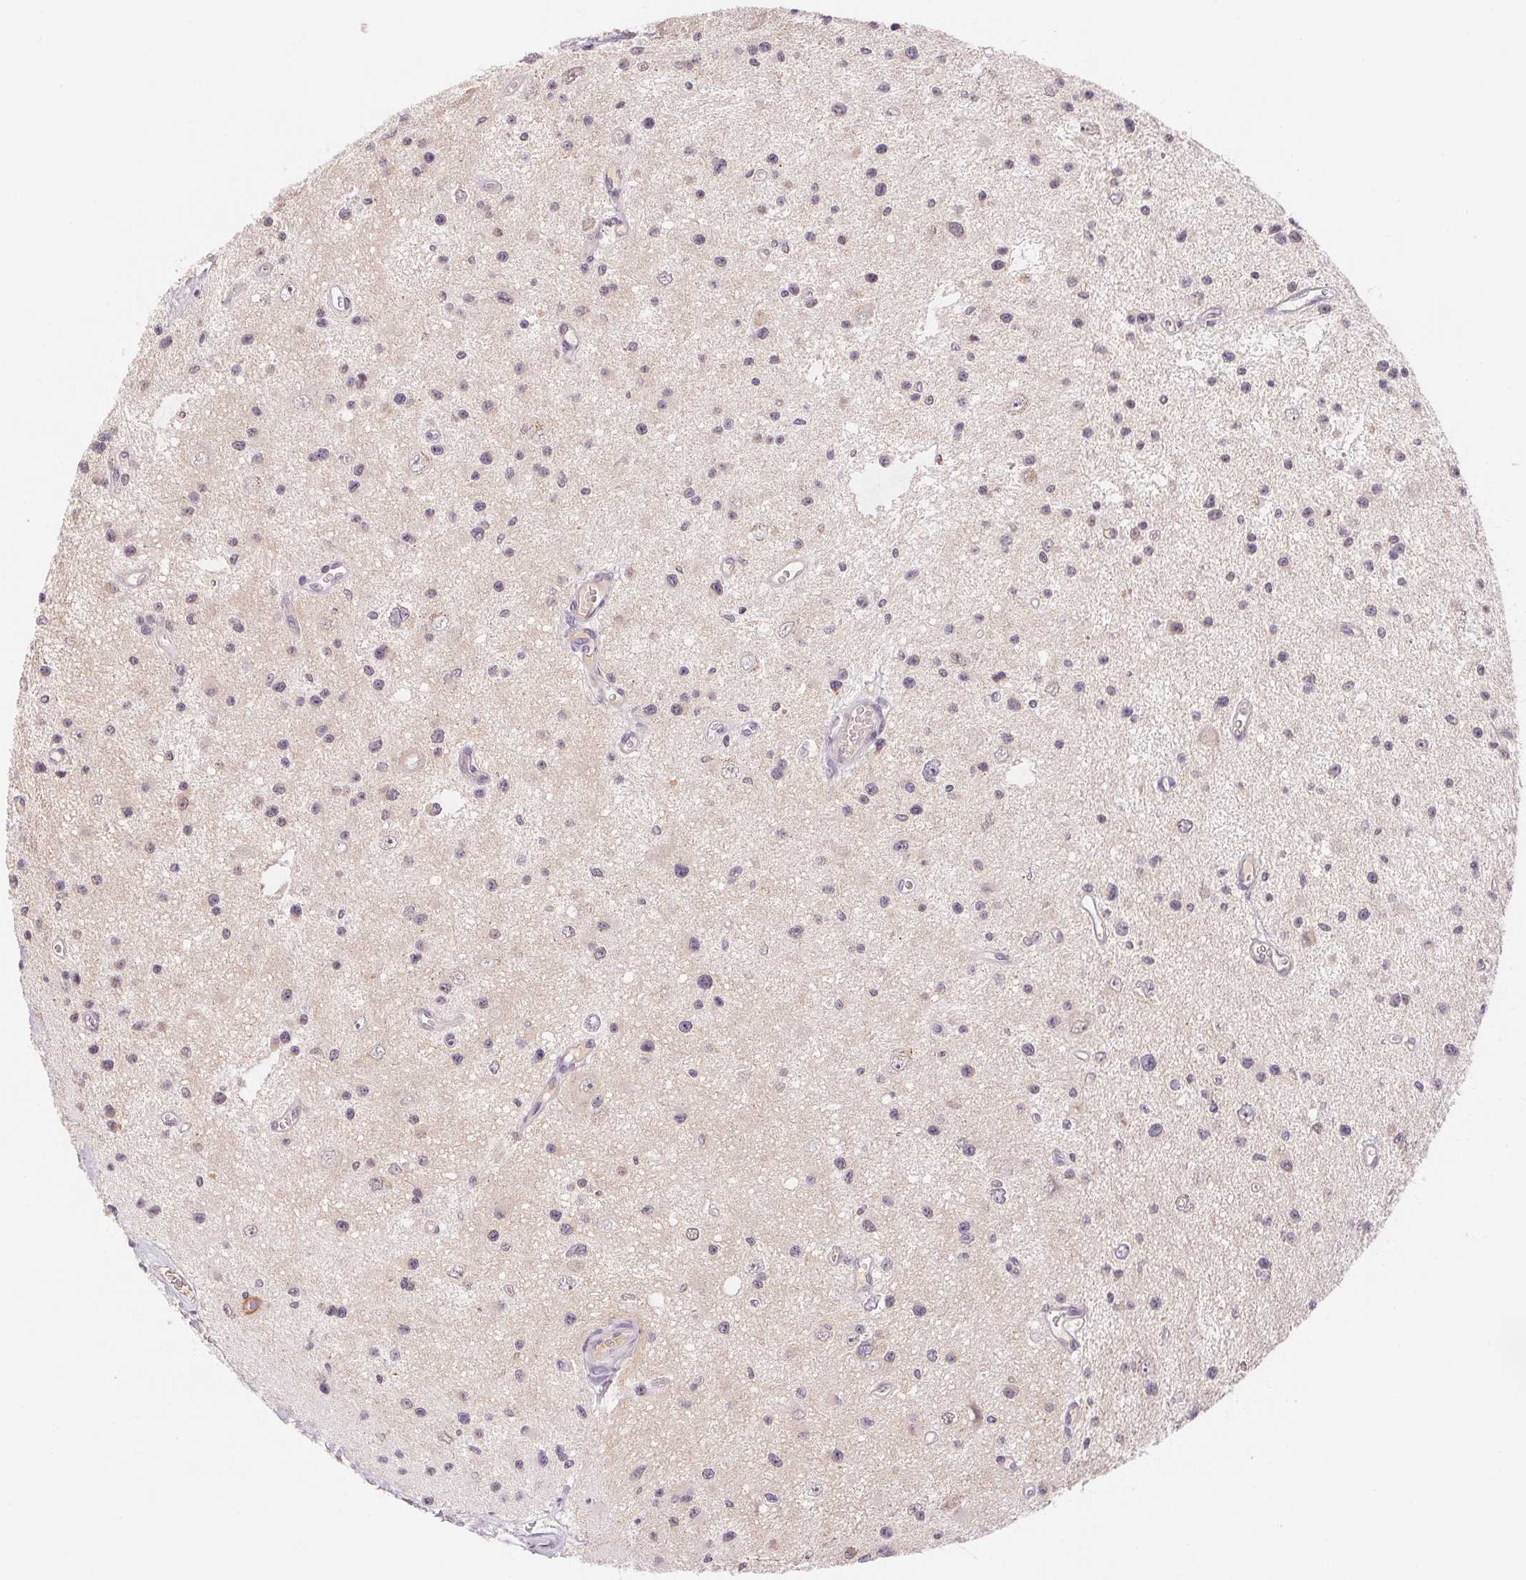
{"staining": {"intensity": "weak", "quantity": "<25%", "location": "cytoplasmic/membranous"}, "tissue": "glioma", "cell_type": "Tumor cells", "image_type": "cancer", "snomed": [{"axis": "morphology", "description": "Glioma, malignant, Low grade"}, {"axis": "topography", "description": "Brain"}], "caption": "This histopathology image is of glioma stained with immunohistochemistry (IHC) to label a protein in brown with the nuclei are counter-stained blue. There is no staining in tumor cells.", "gene": "BNIP5", "patient": {"sex": "male", "age": 43}}